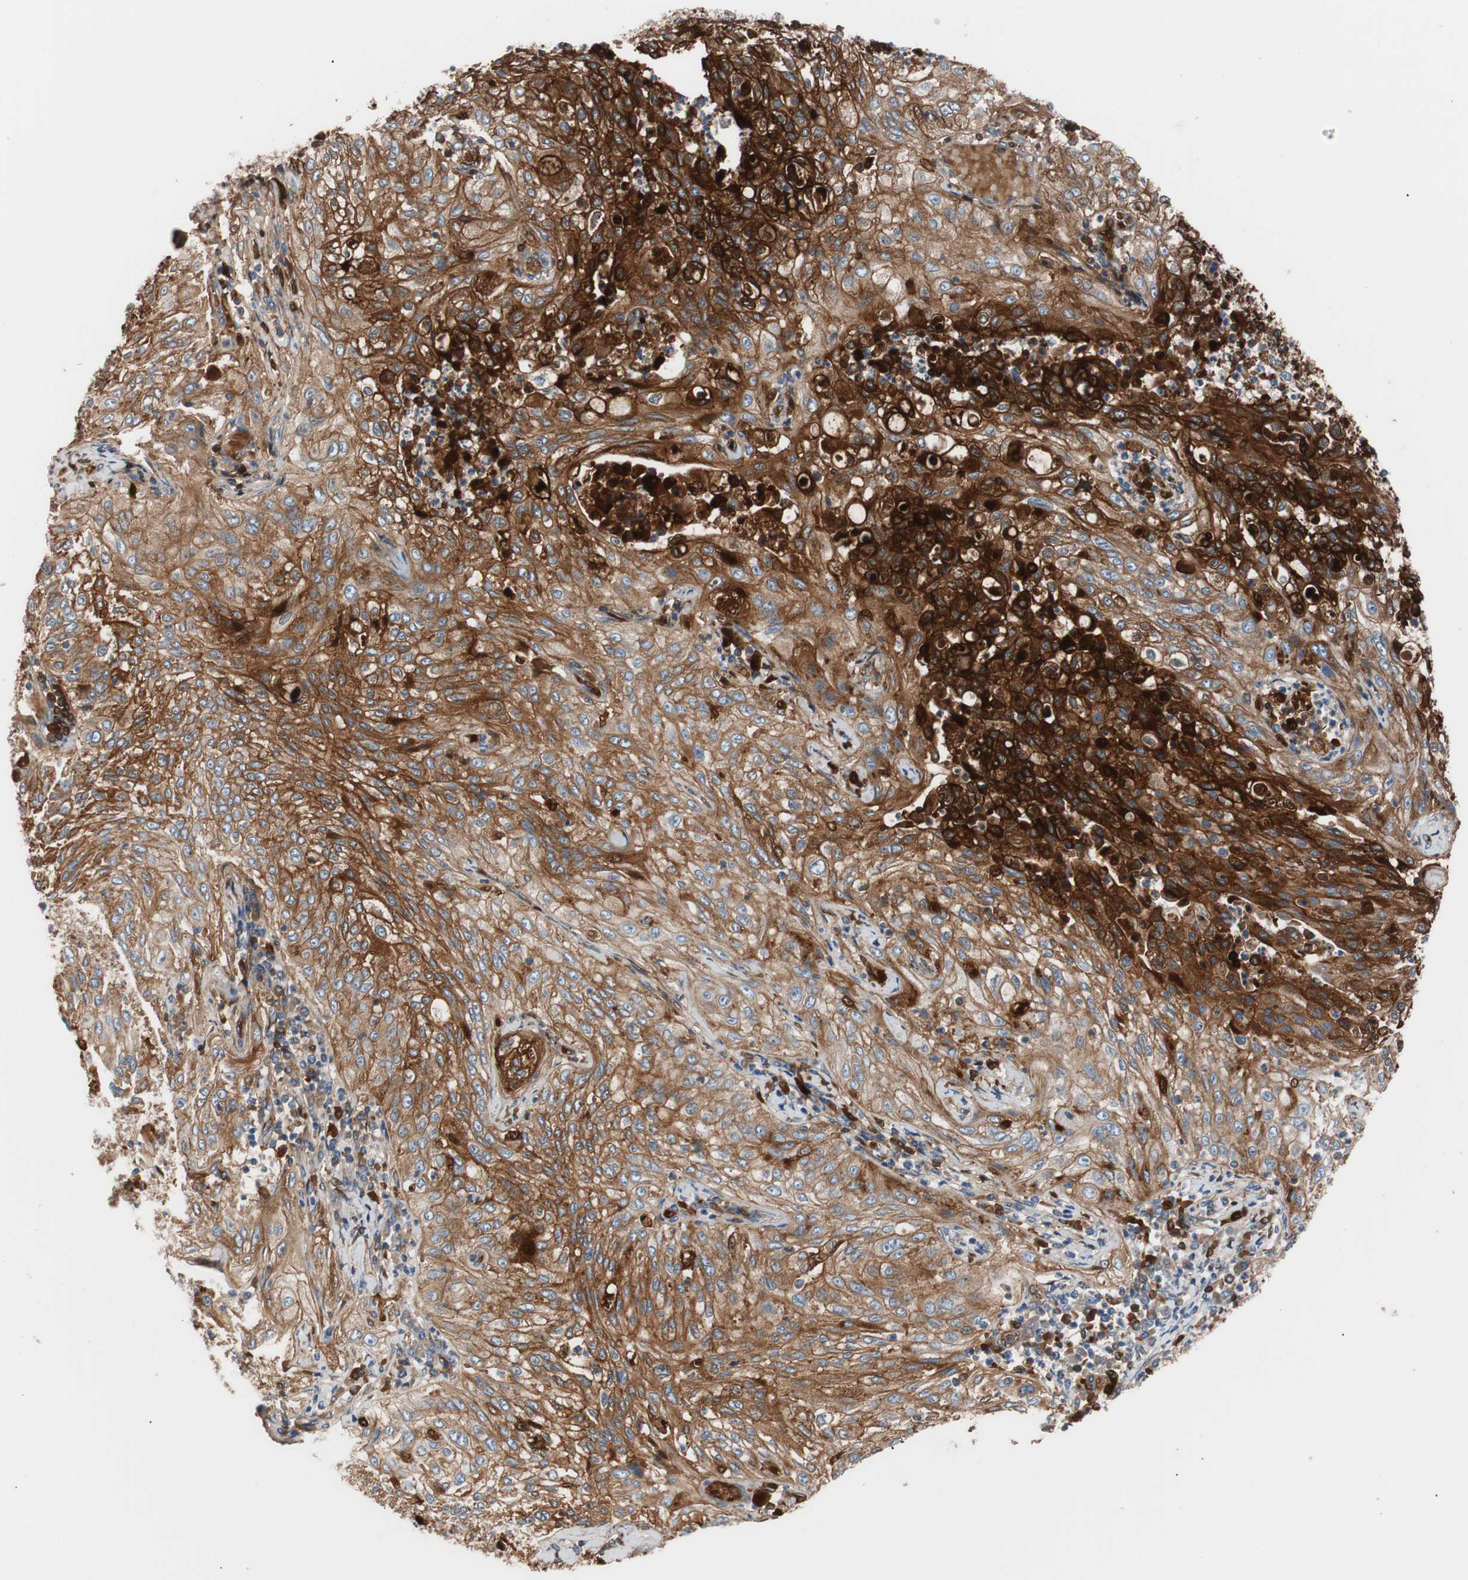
{"staining": {"intensity": "strong", "quantity": "25%-75%", "location": "cytoplasmic/membranous"}, "tissue": "lung cancer", "cell_type": "Tumor cells", "image_type": "cancer", "snomed": [{"axis": "morphology", "description": "Inflammation, NOS"}, {"axis": "morphology", "description": "Squamous cell carcinoma, NOS"}, {"axis": "topography", "description": "Lymph node"}, {"axis": "topography", "description": "Soft tissue"}, {"axis": "topography", "description": "Lung"}], "caption": "Squamous cell carcinoma (lung) was stained to show a protein in brown. There is high levels of strong cytoplasmic/membranous positivity in about 25%-75% of tumor cells.", "gene": "SPINT1", "patient": {"sex": "male", "age": 66}}